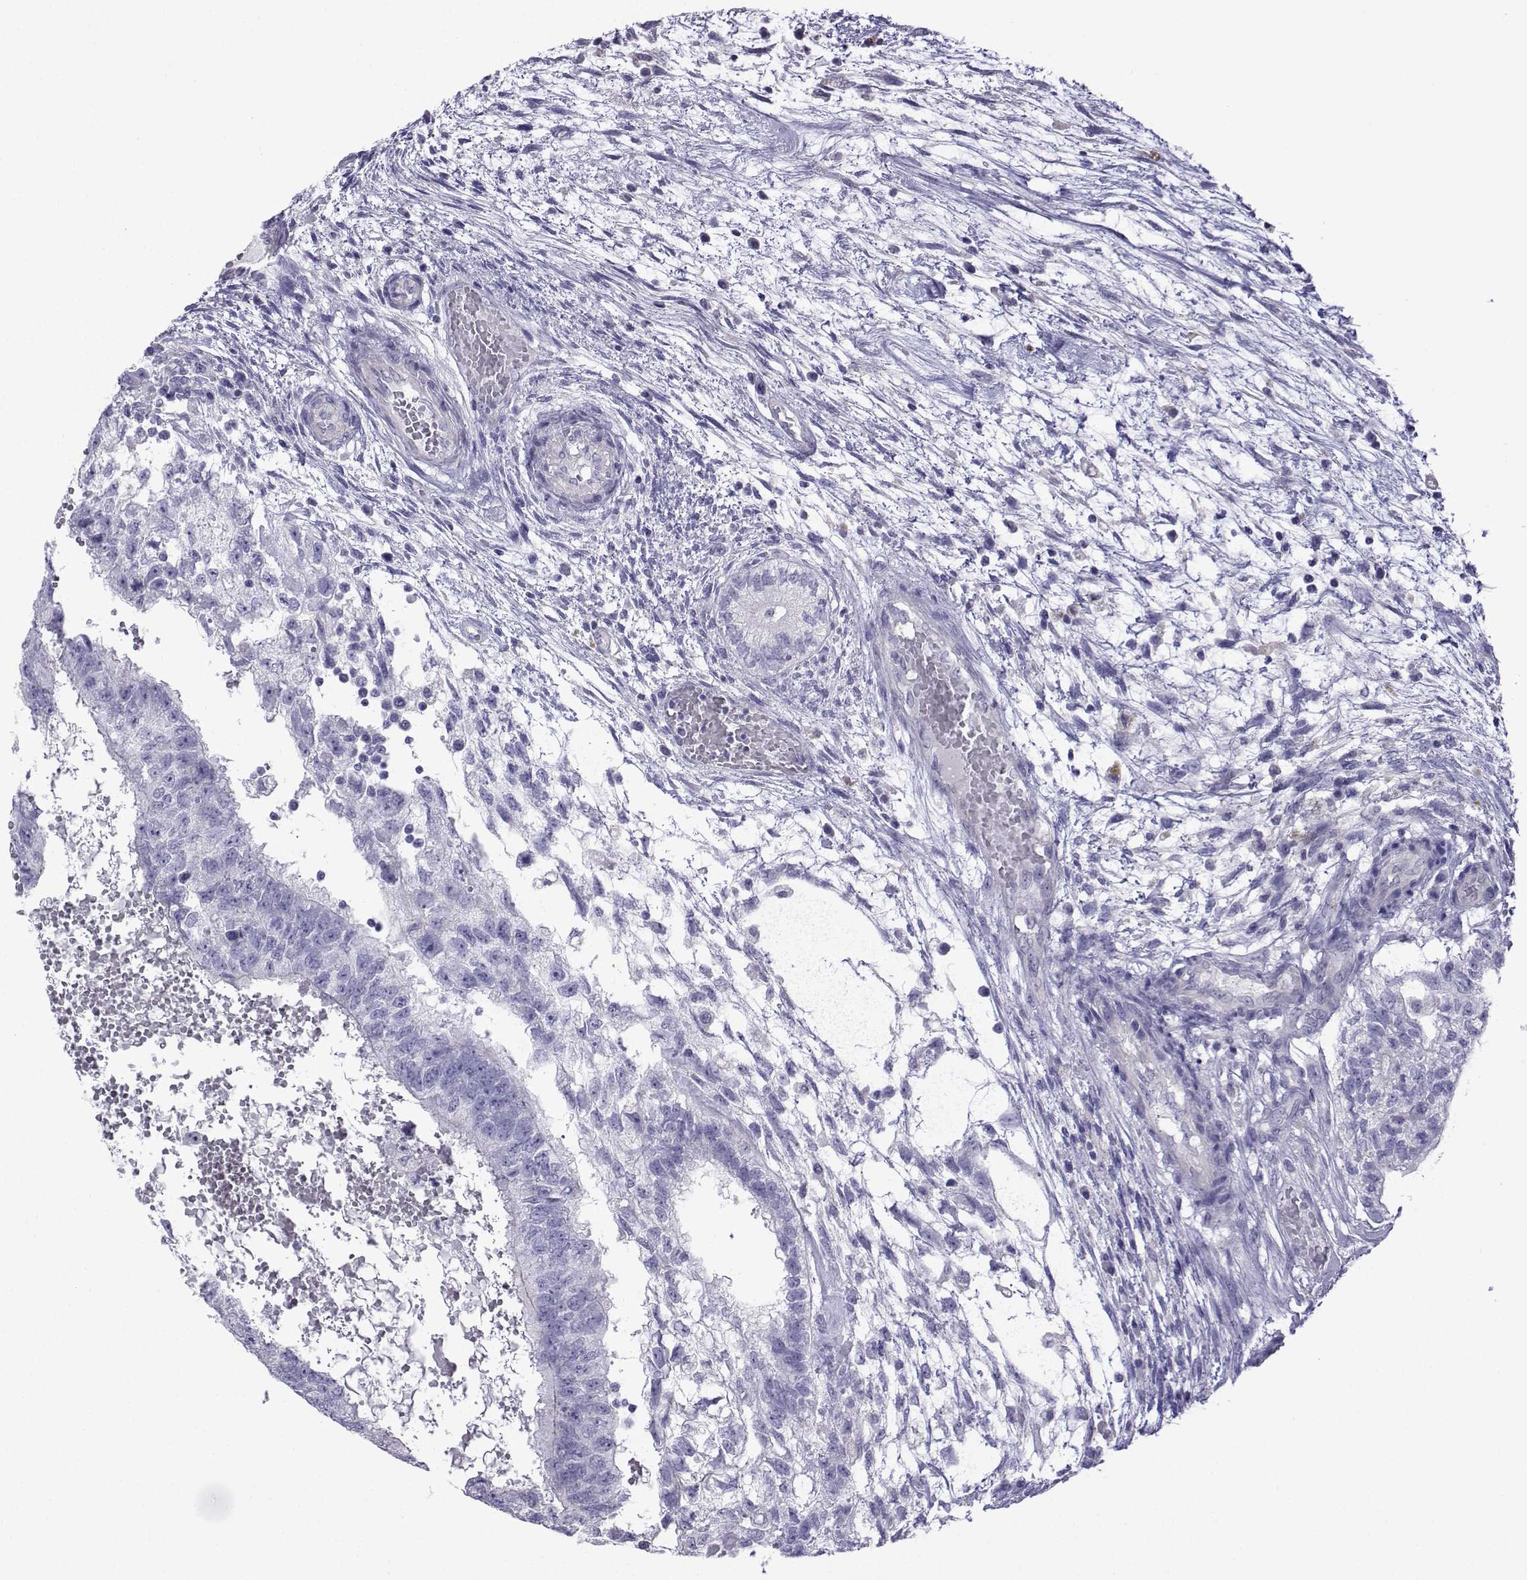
{"staining": {"intensity": "negative", "quantity": "none", "location": "none"}, "tissue": "testis cancer", "cell_type": "Tumor cells", "image_type": "cancer", "snomed": [{"axis": "morphology", "description": "Normal tissue, NOS"}, {"axis": "morphology", "description": "Carcinoma, Embryonal, NOS"}, {"axis": "topography", "description": "Testis"}, {"axis": "topography", "description": "Epididymis"}], "caption": "This is an immunohistochemistry (IHC) photomicrograph of human embryonal carcinoma (testis). There is no expression in tumor cells.", "gene": "CFAP70", "patient": {"sex": "male", "age": 32}}